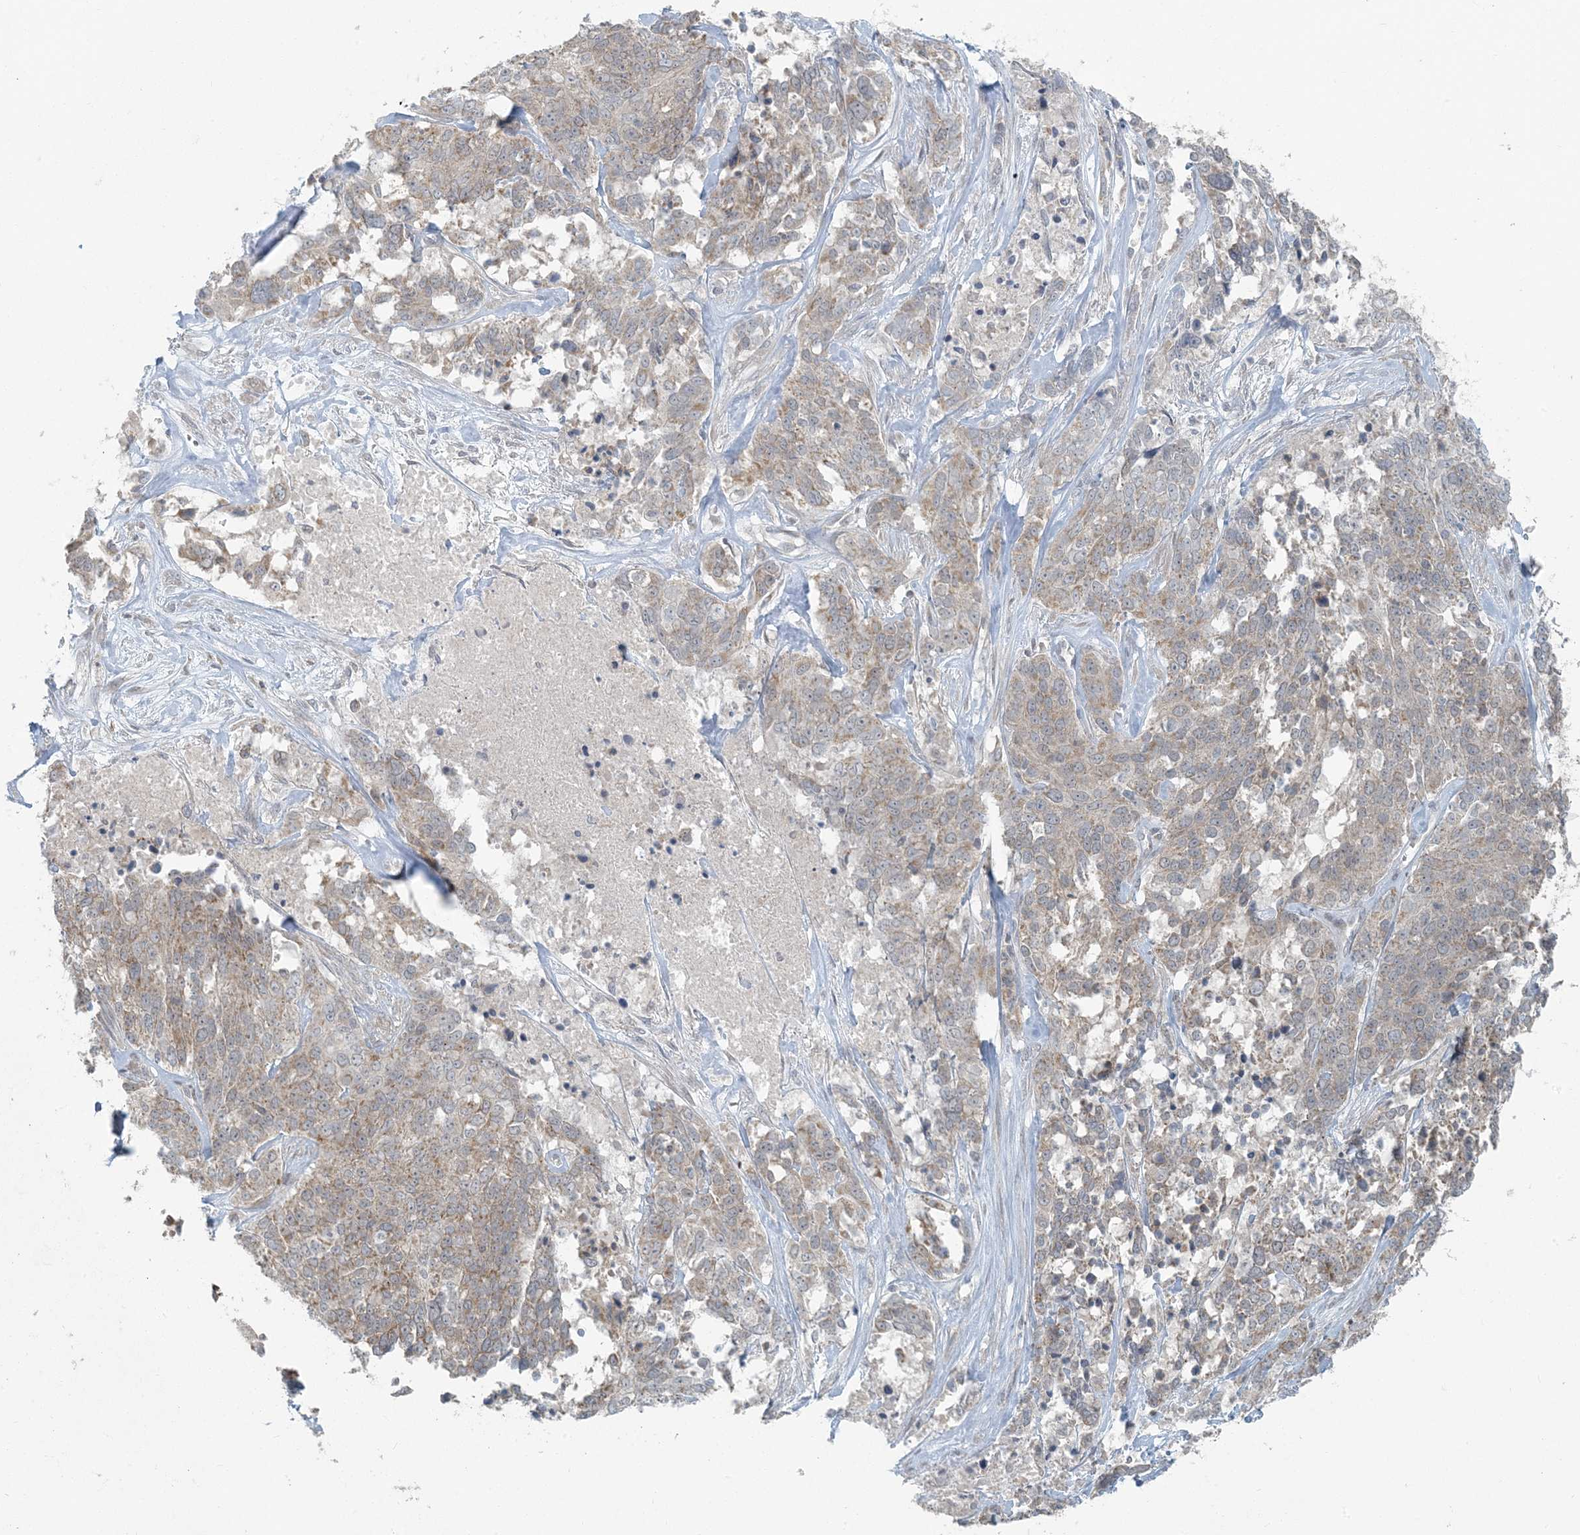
{"staining": {"intensity": "weak", "quantity": ">75%", "location": "cytoplasmic/membranous"}, "tissue": "ovarian cancer", "cell_type": "Tumor cells", "image_type": "cancer", "snomed": [{"axis": "morphology", "description": "Cystadenocarcinoma, serous, NOS"}, {"axis": "topography", "description": "Ovary"}], "caption": "Ovarian cancer (serous cystadenocarcinoma) stained with a protein marker shows weak staining in tumor cells.", "gene": "CTDNEP1", "patient": {"sex": "female", "age": 44}}